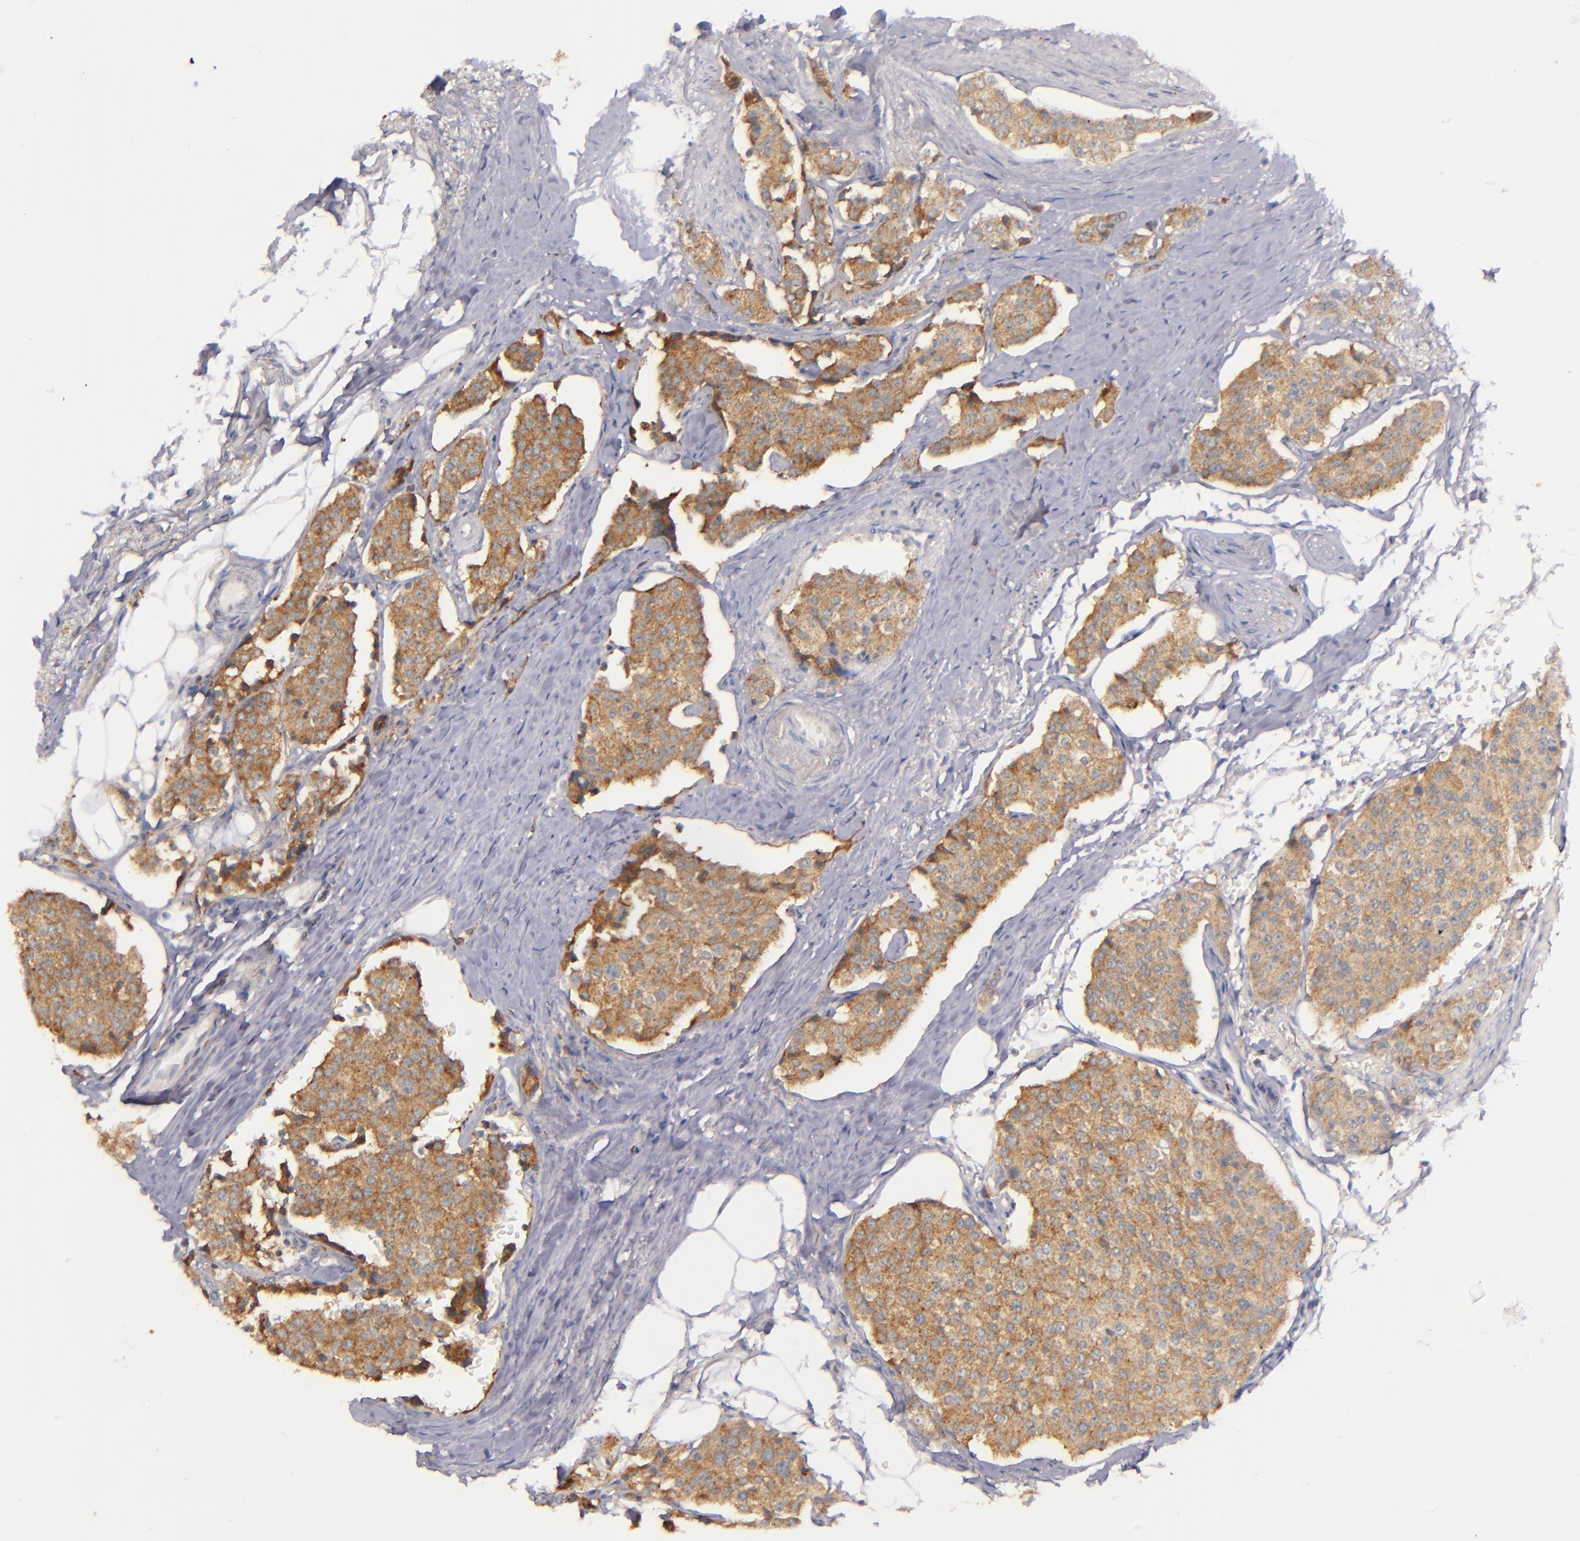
{"staining": {"intensity": "moderate", "quantity": ">75%", "location": "cytoplasmic/membranous"}, "tissue": "carcinoid", "cell_type": "Tumor cells", "image_type": "cancer", "snomed": [{"axis": "morphology", "description": "Carcinoid, malignant, NOS"}, {"axis": "topography", "description": "Colon"}], "caption": "Human carcinoid stained for a protein (brown) reveals moderate cytoplasmic/membranous positive expression in approximately >75% of tumor cells.", "gene": "SYP", "patient": {"sex": "female", "age": 61}}